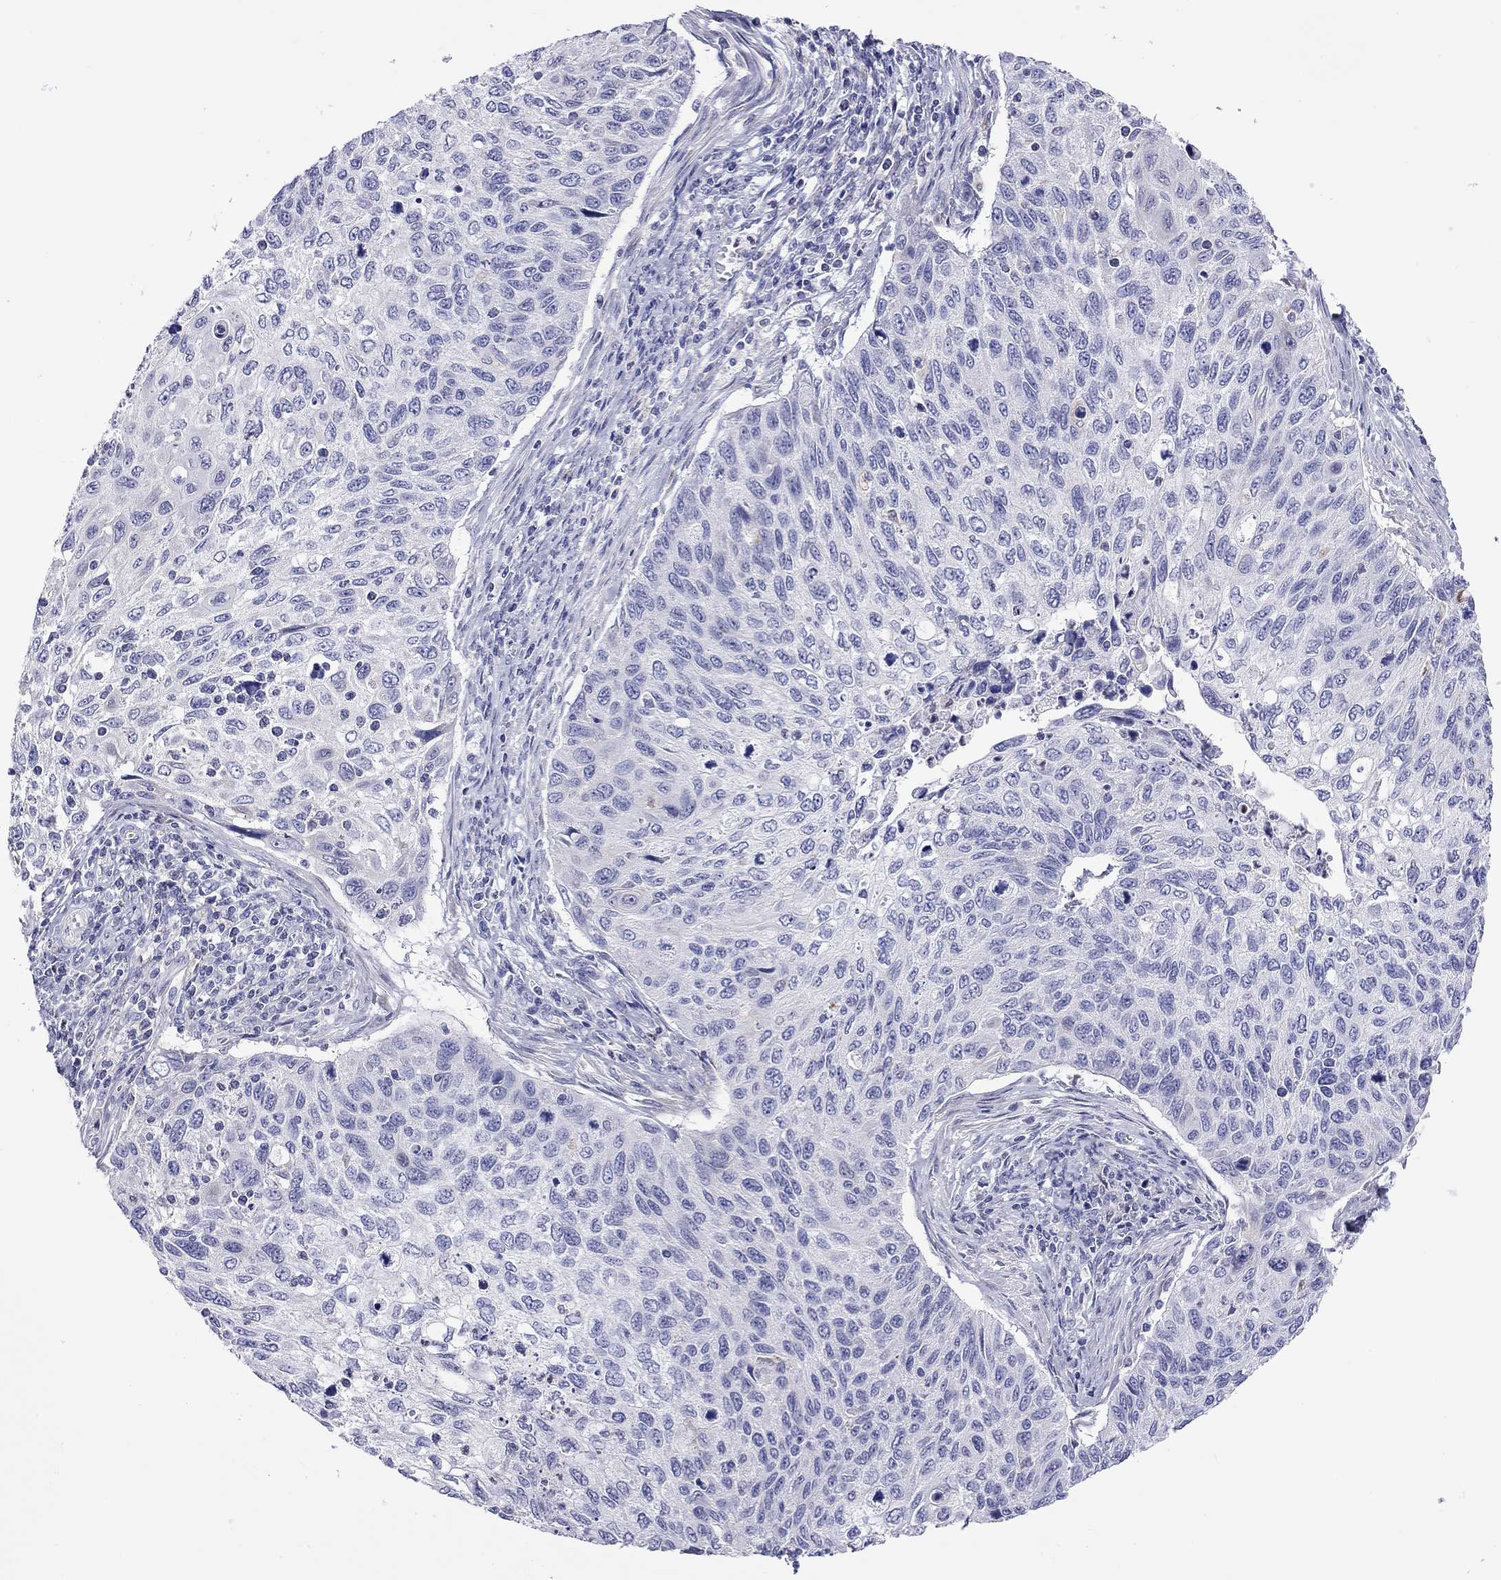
{"staining": {"intensity": "negative", "quantity": "none", "location": "none"}, "tissue": "cervical cancer", "cell_type": "Tumor cells", "image_type": "cancer", "snomed": [{"axis": "morphology", "description": "Squamous cell carcinoma, NOS"}, {"axis": "topography", "description": "Cervix"}], "caption": "Tumor cells are negative for brown protein staining in cervical squamous cell carcinoma.", "gene": "SLC46A2", "patient": {"sex": "female", "age": 70}}